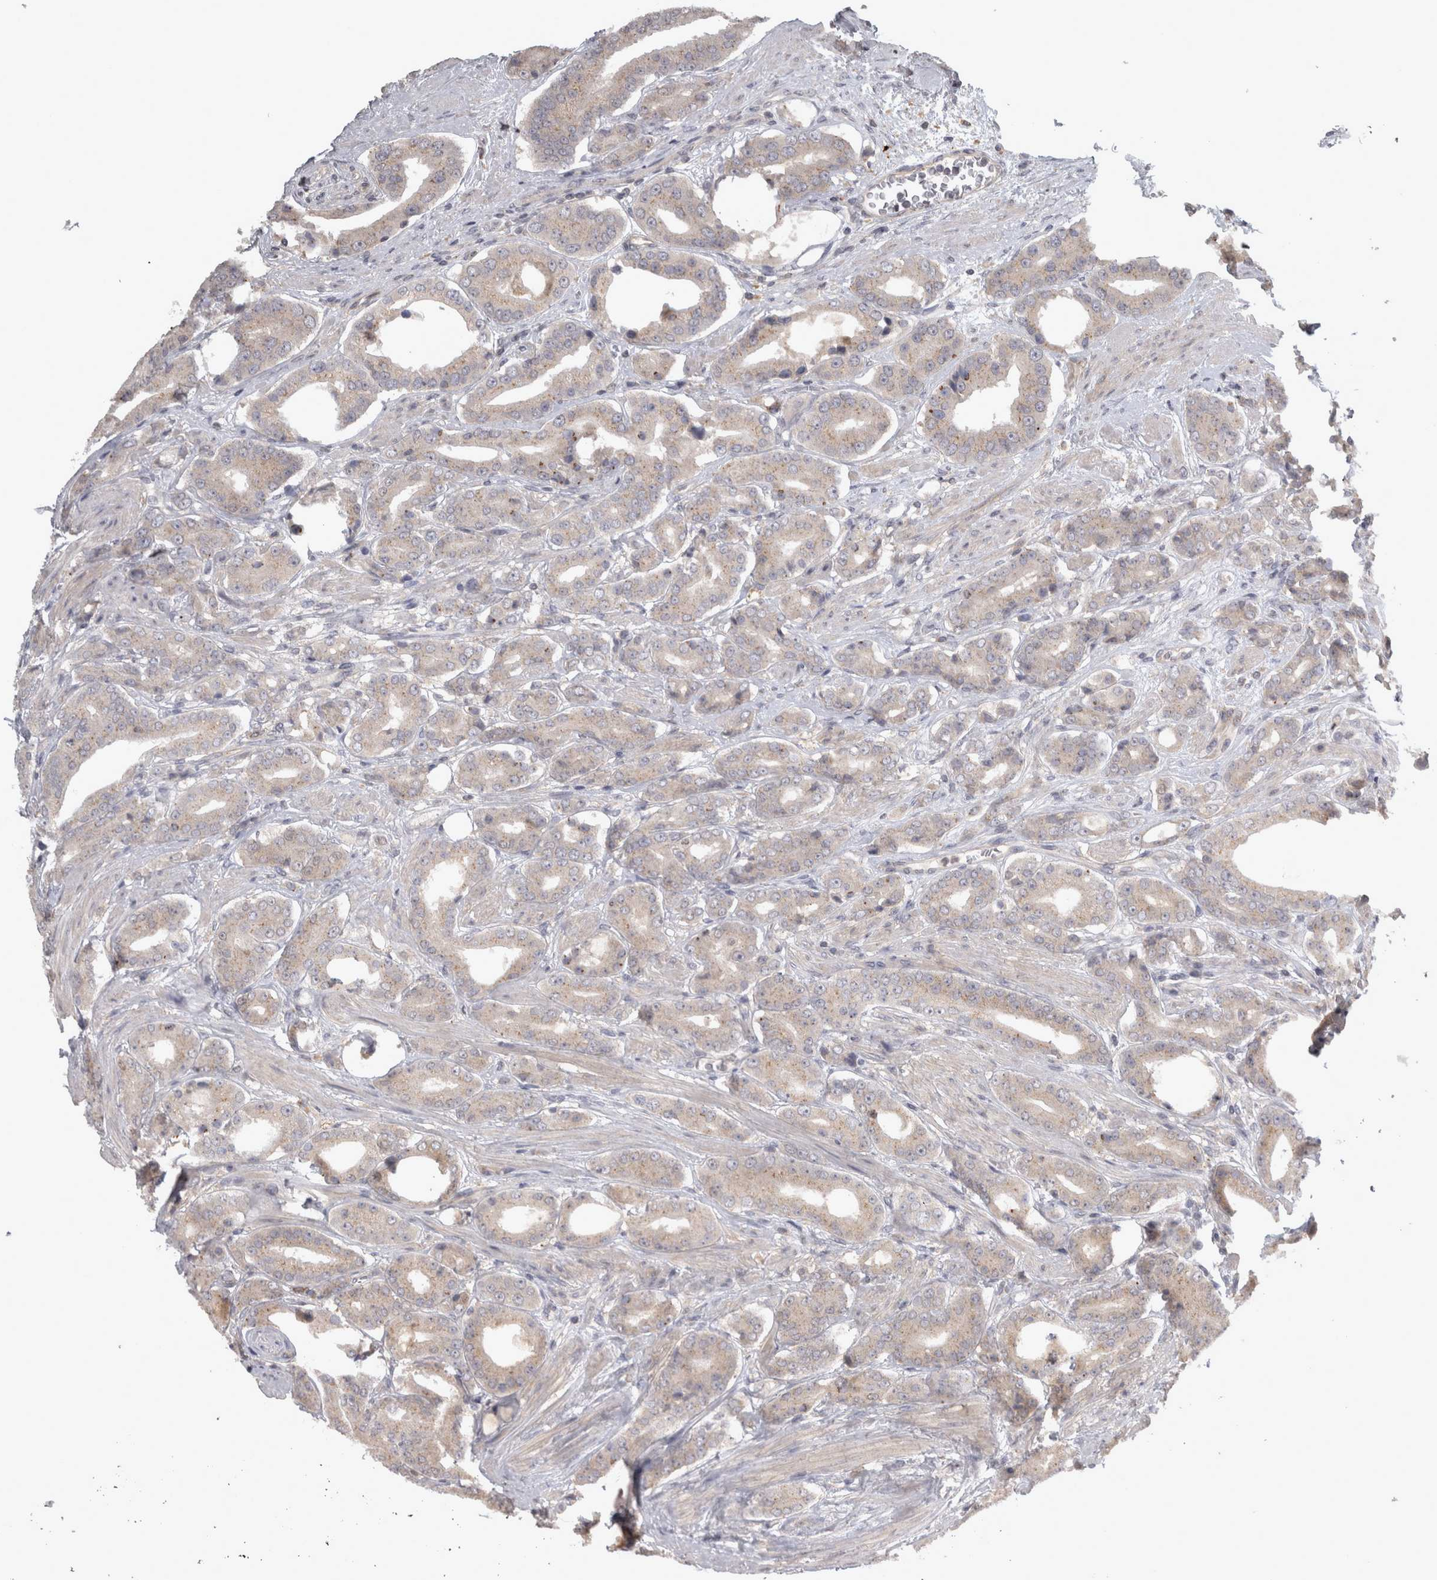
{"staining": {"intensity": "weak", "quantity": "25%-75%", "location": "cytoplasmic/membranous"}, "tissue": "prostate cancer", "cell_type": "Tumor cells", "image_type": "cancer", "snomed": [{"axis": "morphology", "description": "Adenocarcinoma, High grade"}, {"axis": "topography", "description": "Prostate"}], "caption": "Immunohistochemistry (DAB (3,3'-diaminobenzidine)) staining of prostate cancer shows weak cytoplasmic/membranous protein expression in about 25%-75% of tumor cells. The protein of interest is shown in brown color, while the nuclei are stained blue.", "gene": "SLCO5A1", "patient": {"sex": "male", "age": 71}}